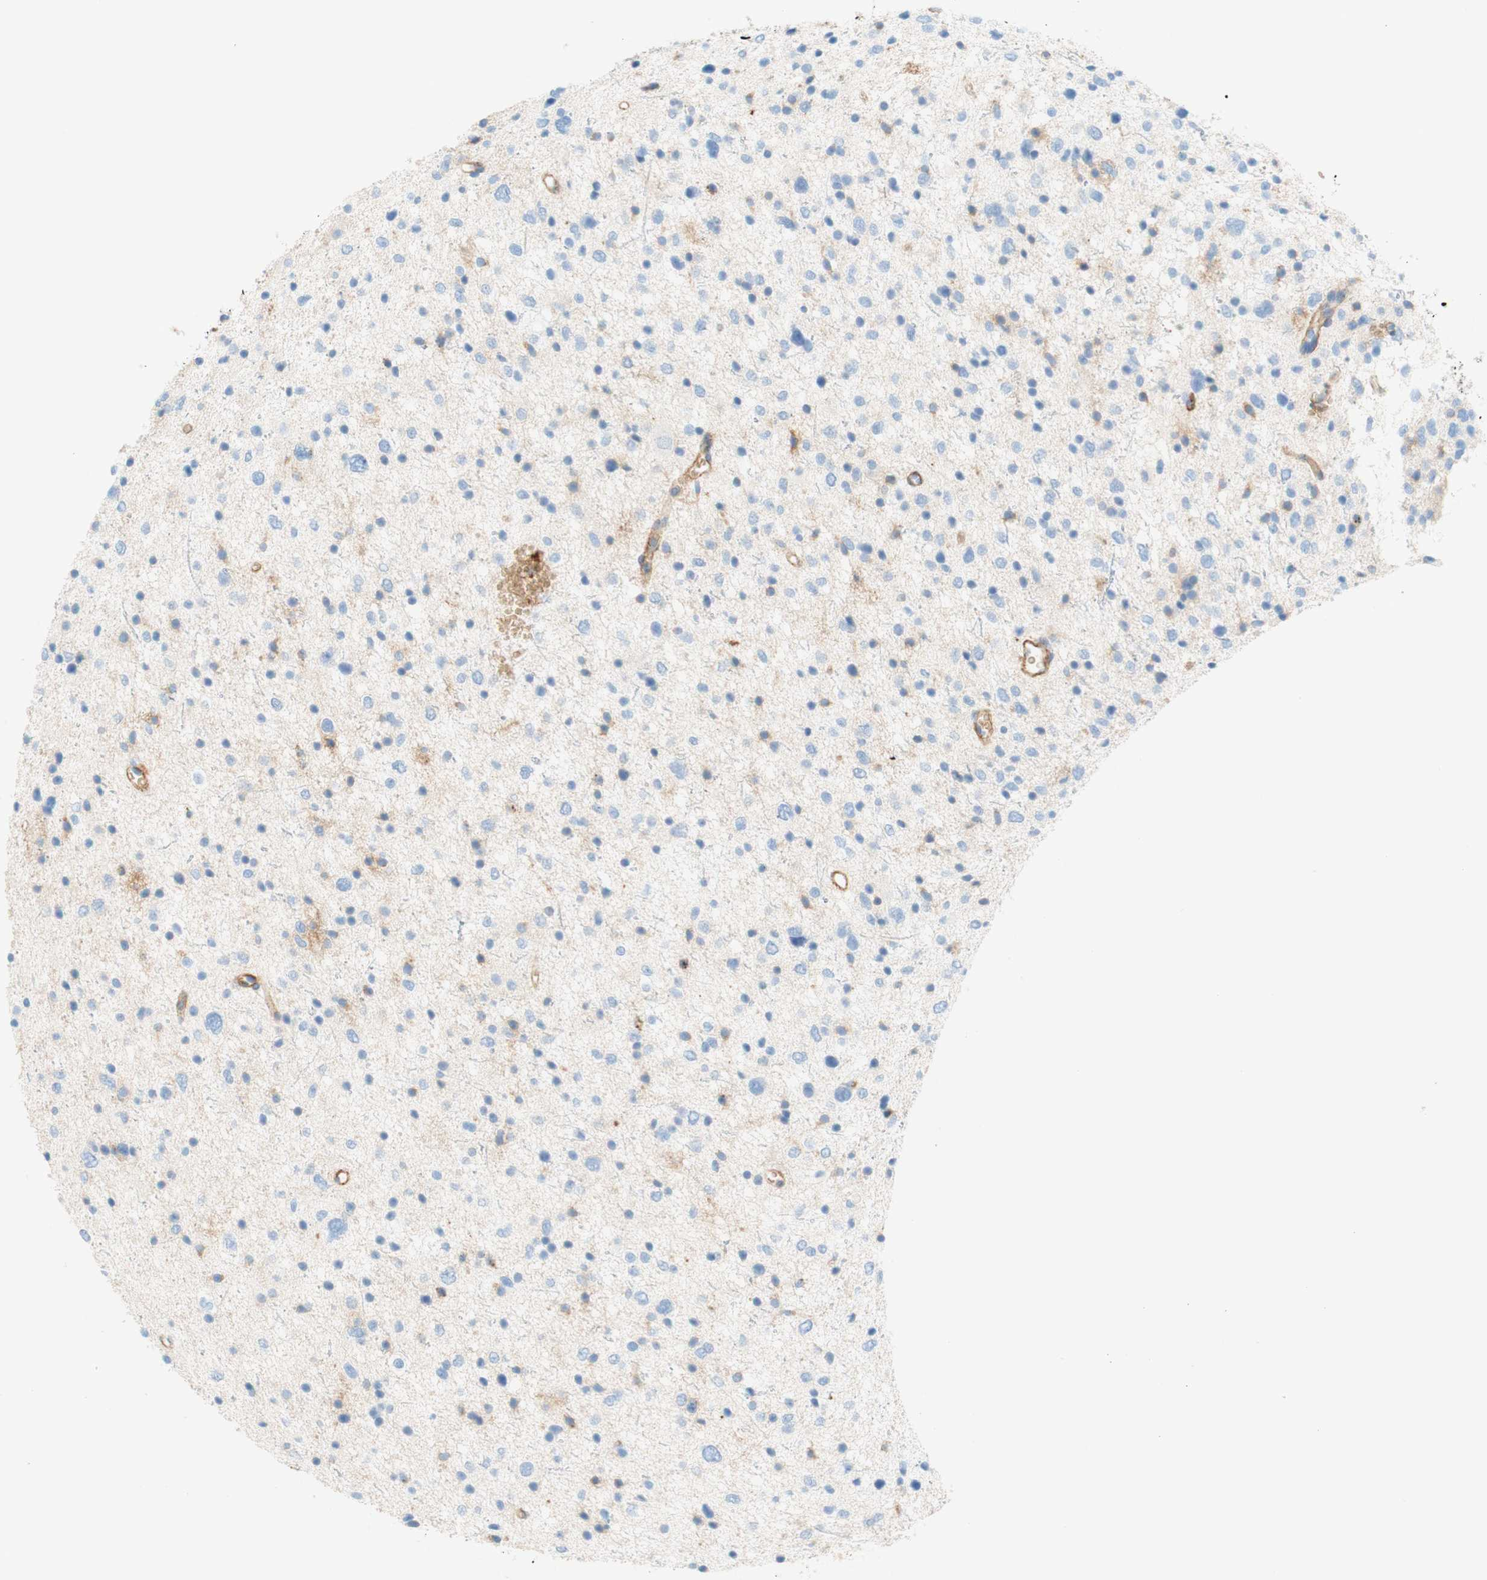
{"staining": {"intensity": "weak", "quantity": "<25%", "location": "cytoplasmic/membranous"}, "tissue": "glioma", "cell_type": "Tumor cells", "image_type": "cancer", "snomed": [{"axis": "morphology", "description": "Glioma, malignant, Low grade"}, {"axis": "topography", "description": "Brain"}], "caption": "The micrograph displays no staining of tumor cells in malignant low-grade glioma. Nuclei are stained in blue.", "gene": "STOM", "patient": {"sex": "female", "age": 37}}